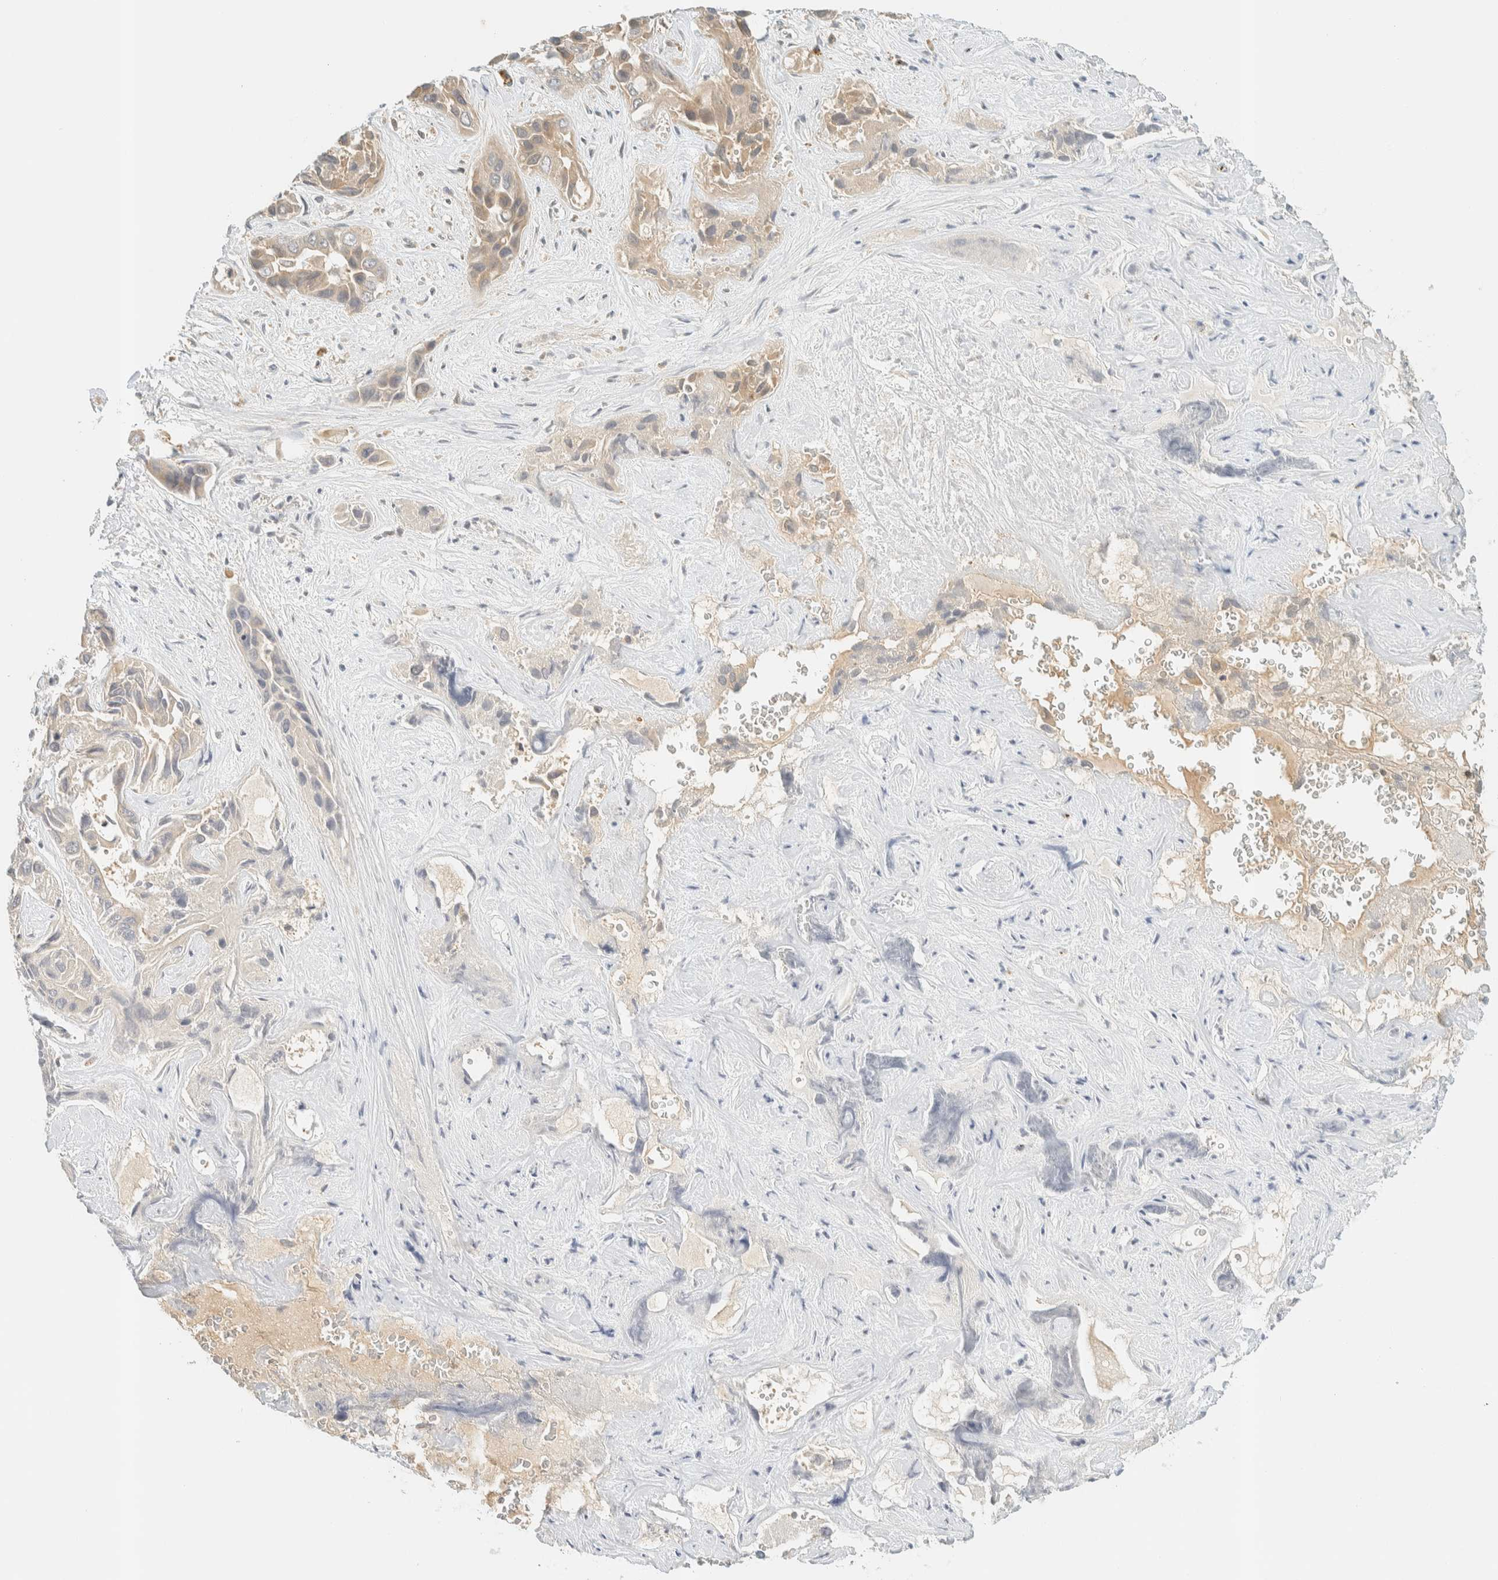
{"staining": {"intensity": "moderate", "quantity": "25%-75%", "location": "cytoplasmic/membranous"}, "tissue": "liver cancer", "cell_type": "Tumor cells", "image_type": "cancer", "snomed": [{"axis": "morphology", "description": "Cholangiocarcinoma"}, {"axis": "topography", "description": "Liver"}], "caption": "Tumor cells display moderate cytoplasmic/membranous expression in about 25%-75% of cells in liver cholangiocarcinoma. The protein of interest is stained brown, and the nuclei are stained in blue (DAB IHC with brightfield microscopy, high magnification).", "gene": "KIFAP3", "patient": {"sex": "female", "age": 52}}